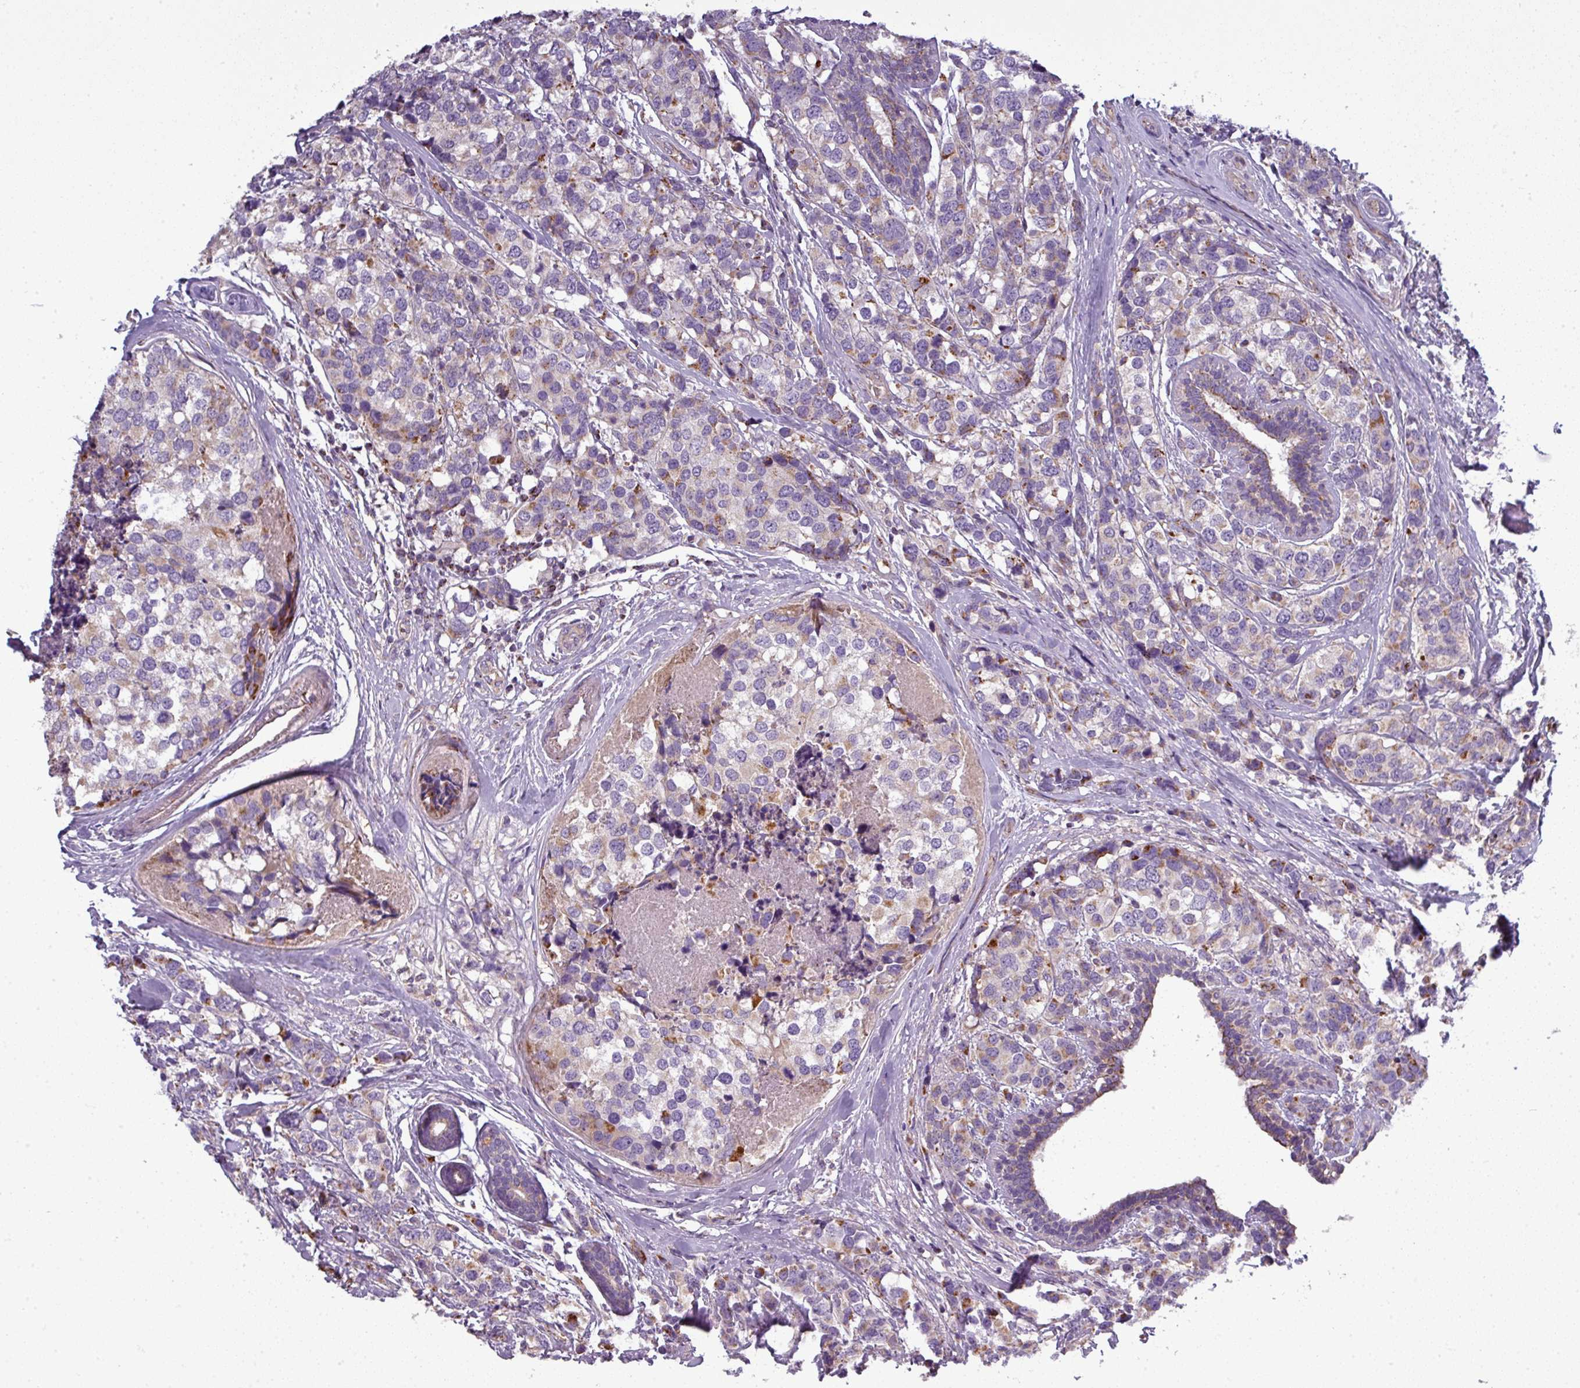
{"staining": {"intensity": "moderate", "quantity": "25%-75%", "location": "cytoplasmic/membranous"}, "tissue": "breast cancer", "cell_type": "Tumor cells", "image_type": "cancer", "snomed": [{"axis": "morphology", "description": "Lobular carcinoma"}, {"axis": "topography", "description": "Breast"}], "caption": "Brown immunohistochemical staining in breast cancer reveals moderate cytoplasmic/membranous expression in about 25%-75% of tumor cells.", "gene": "PNMA6A", "patient": {"sex": "female", "age": 59}}